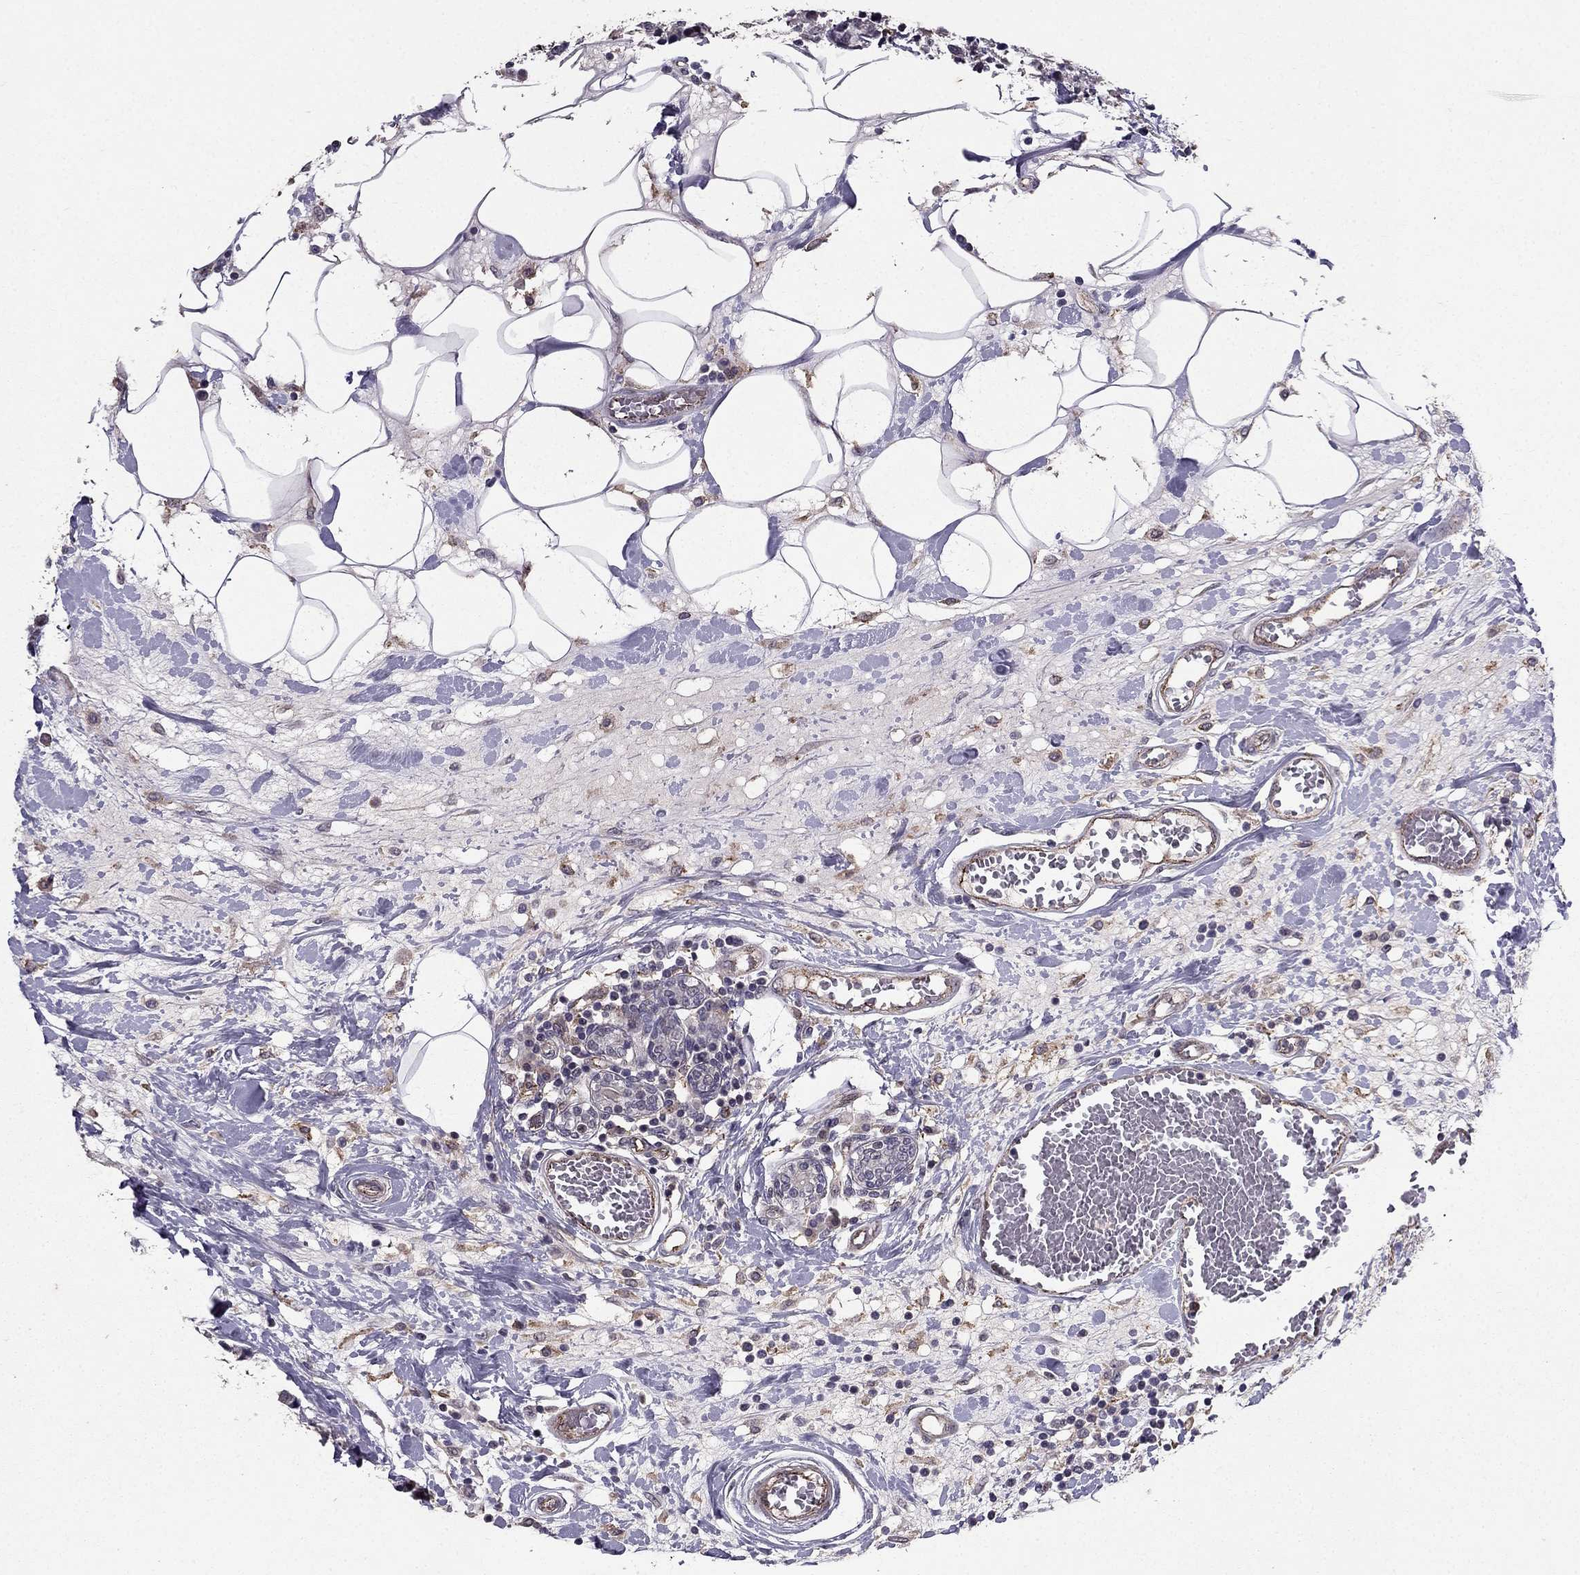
{"staining": {"intensity": "negative", "quantity": "none", "location": "none"}, "tissue": "breast cancer", "cell_type": "Tumor cells", "image_type": "cancer", "snomed": [{"axis": "morphology", "description": "Lobular carcinoma"}, {"axis": "topography", "description": "Breast"}], "caption": "Immunohistochemistry photomicrograph of lobular carcinoma (breast) stained for a protein (brown), which shows no expression in tumor cells.", "gene": "RASIP1", "patient": {"sex": "female", "age": 59}}